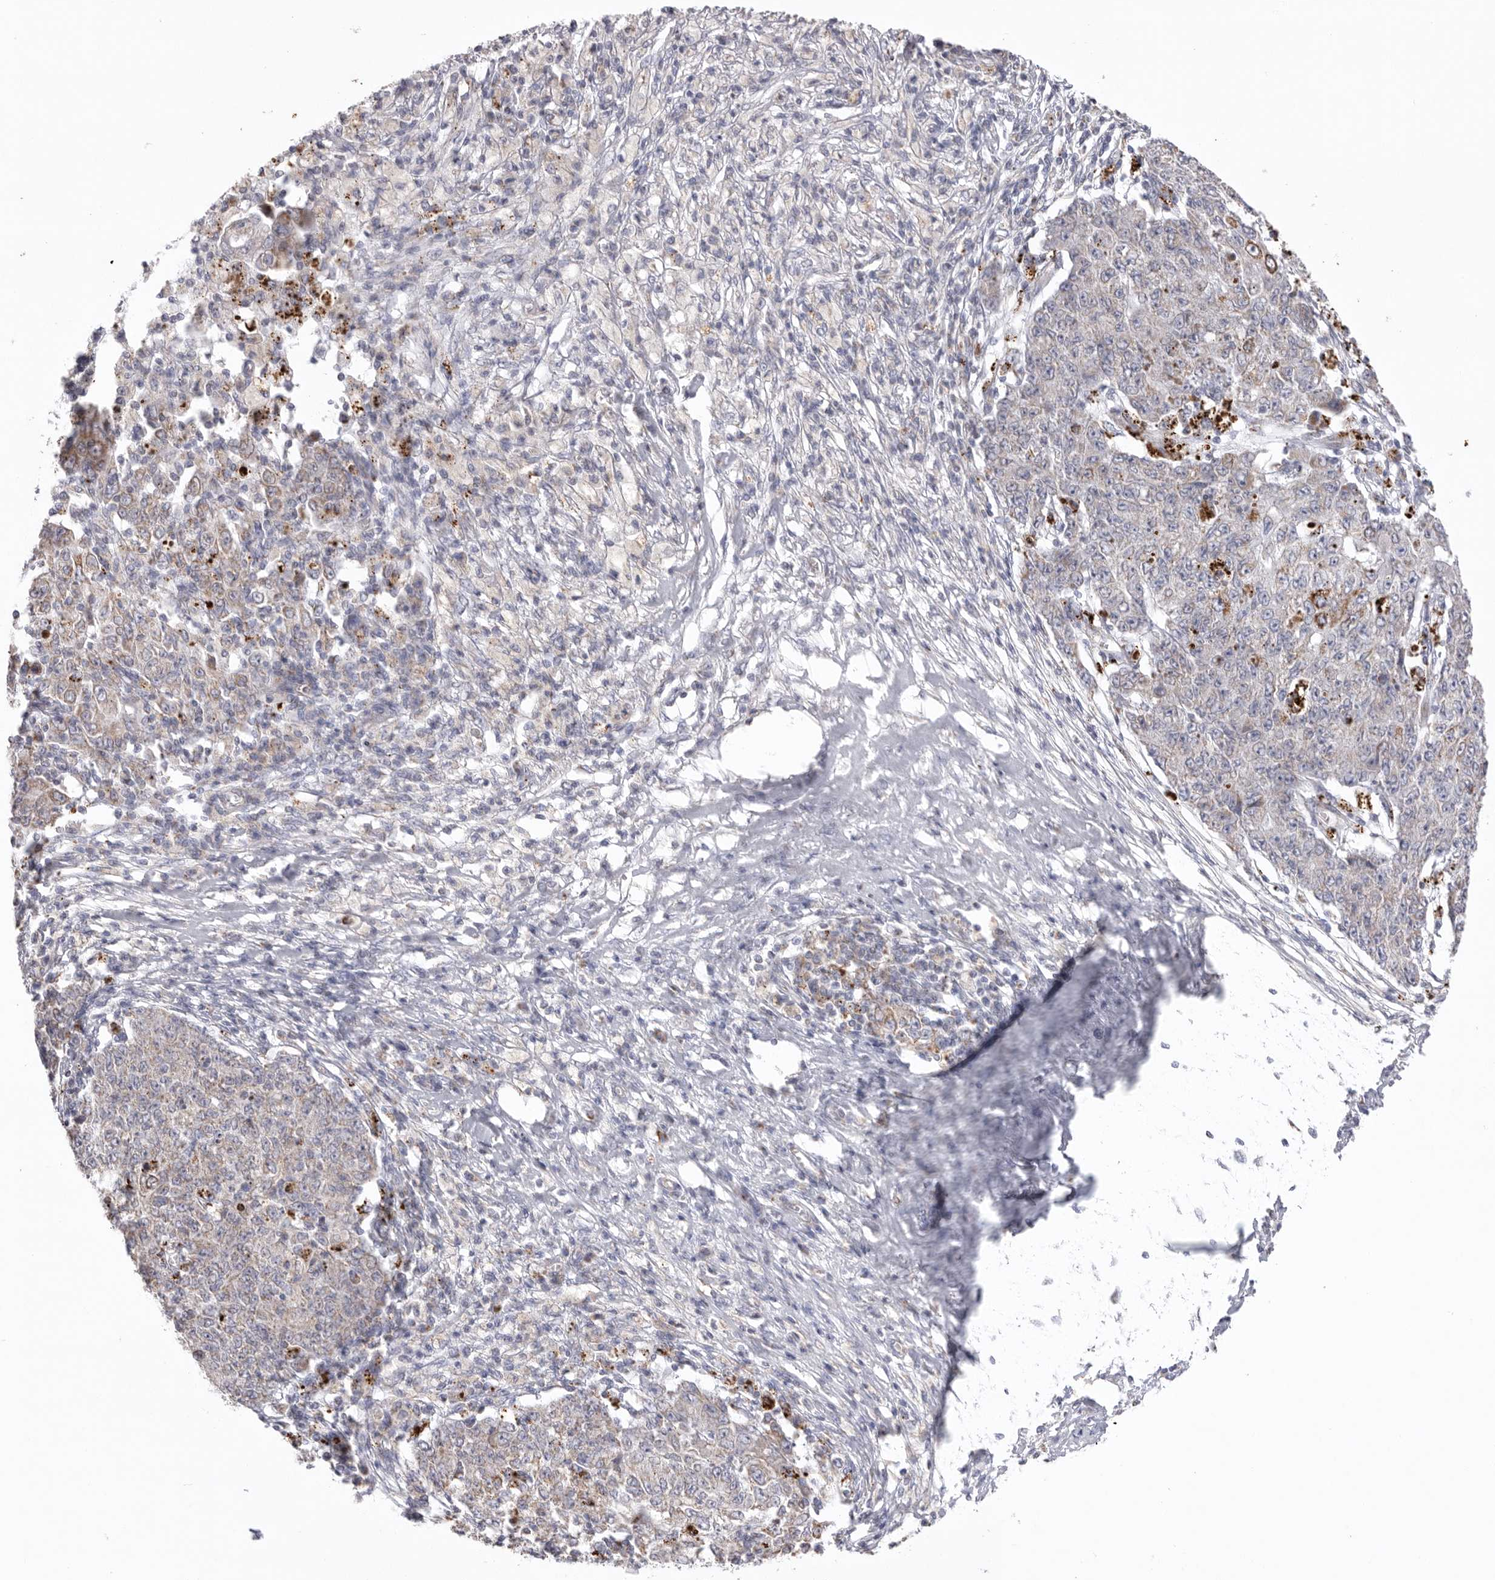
{"staining": {"intensity": "moderate", "quantity": "<25%", "location": "cytoplasmic/membranous"}, "tissue": "ovarian cancer", "cell_type": "Tumor cells", "image_type": "cancer", "snomed": [{"axis": "morphology", "description": "Carcinoma, endometroid"}, {"axis": "topography", "description": "Ovary"}], "caption": "This is an image of IHC staining of ovarian endometroid carcinoma, which shows moderate staining in the cytoplasmic/membranous of tumor cells.", "gene": "VDAC3", "patient": {"sex": "female", "age": 42}}